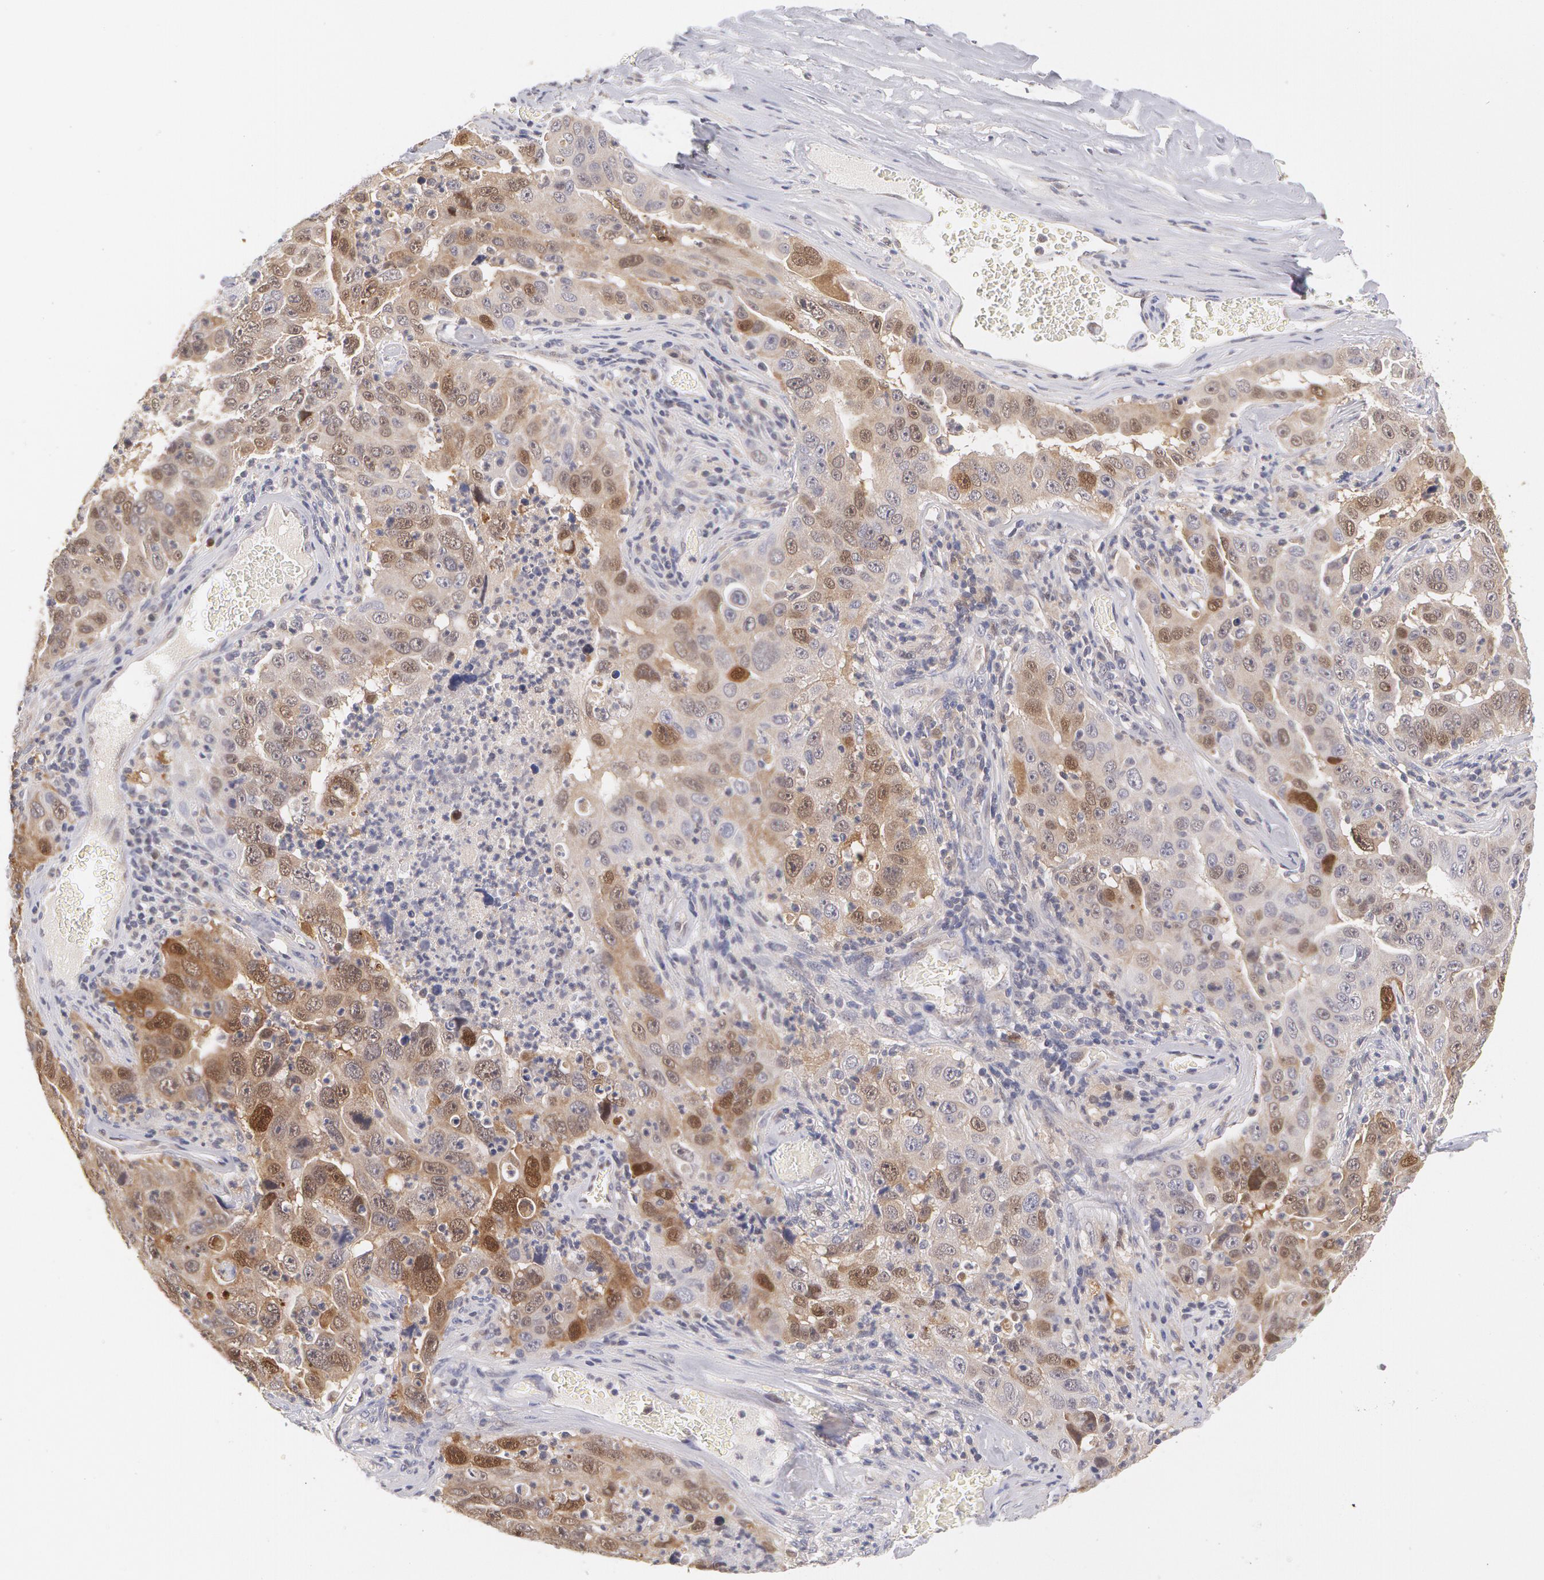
{"staining": {"intensity": "weak", "quantity": "25%-75%", "location": "cytoplasmic/membranous,nuclear"}, "tissue": "lung cancer", "cell_type": "Tumor cells", "image_type": "cancer", "snomed": [{"axis": "morphology", "description": "Squamous cell carcinoma, NOS"}, {"axis": "topography", "description": "Lung"}], "caption": "About 25%-75% of tumor cells in lung cancer show weak cytoplasmic/membranous and nuclear protein staining as visualized by brown immunohistochemical staining.", "gene": "TXNRD1", "patient": {"sex": "male", "age": 64}}